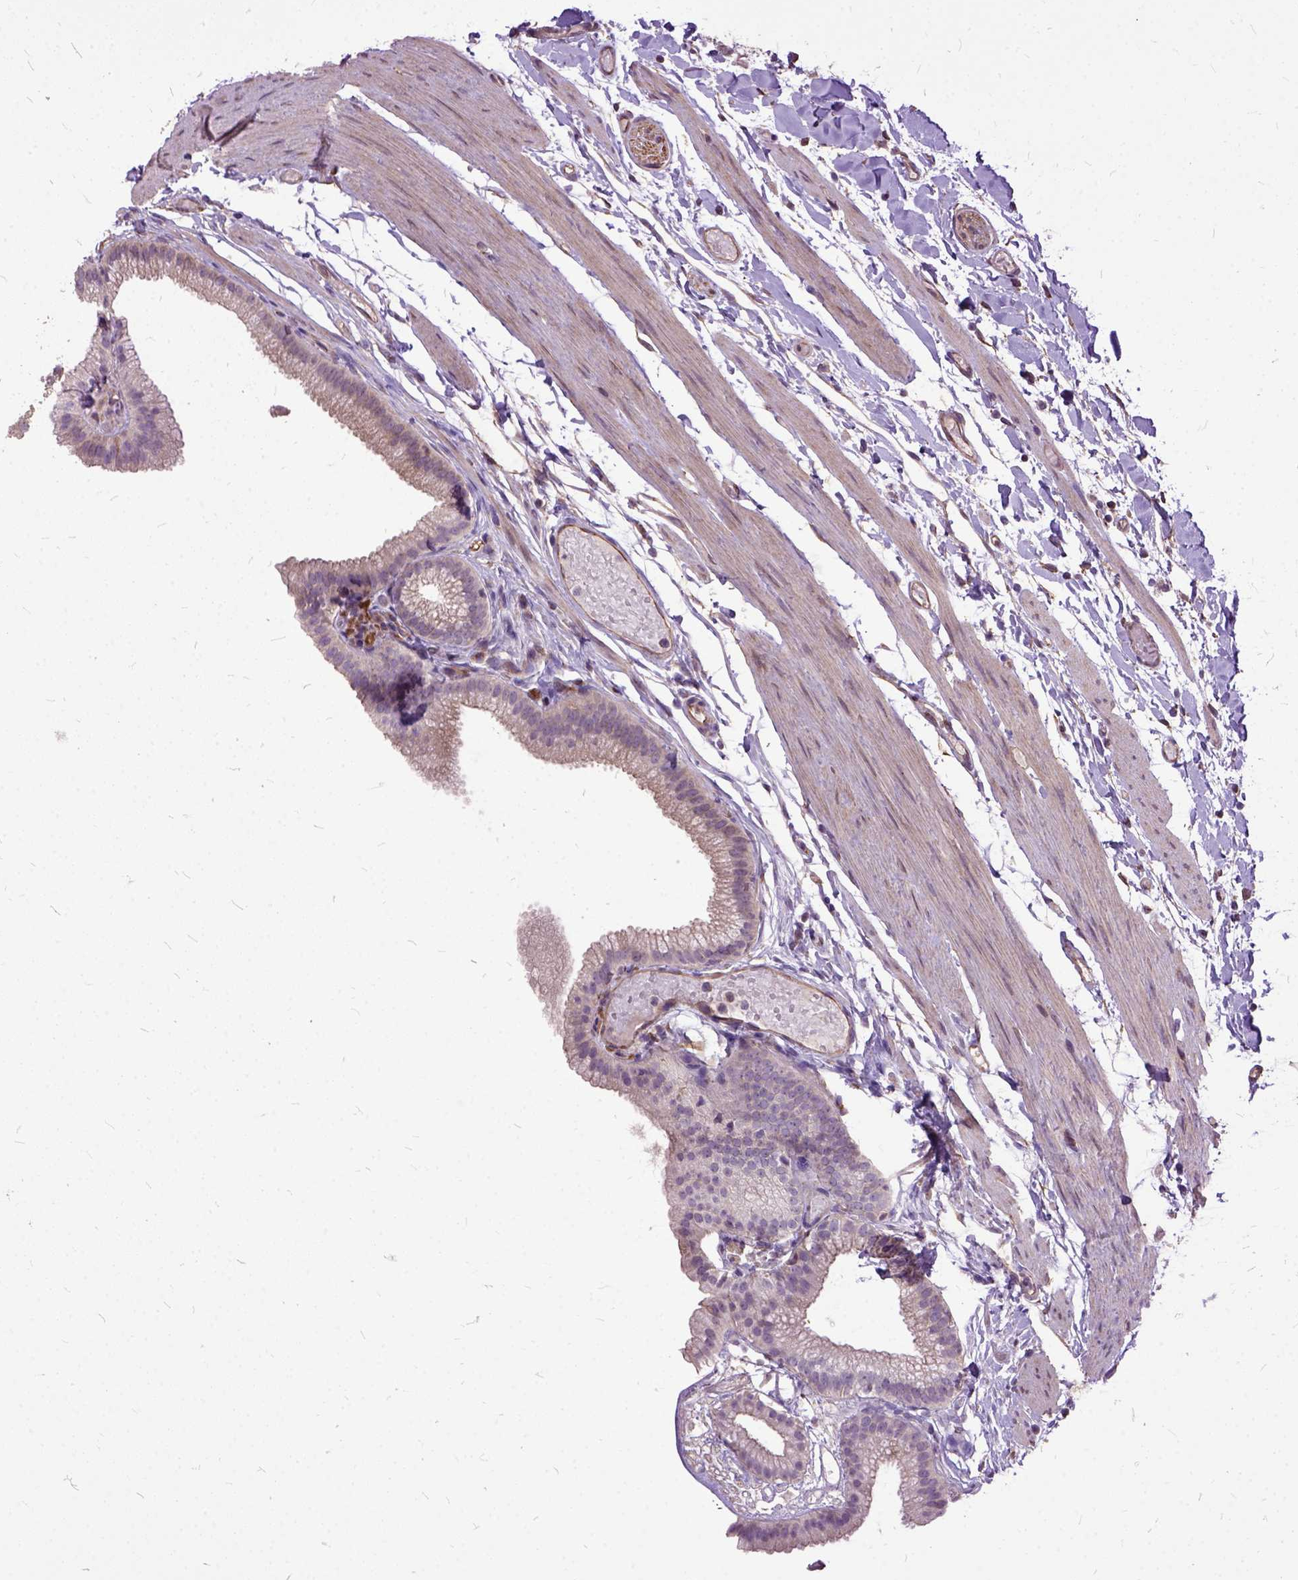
{"staining": {"intensity": "weak", "quantity": "25%-75%", "location": "cytoplasmic/membranous"}, "tissue": "gallbladder", "cell_type": "Glandular cells", "image_type": "normal", "snomed": [{"axis": "morphology", "description": "Normal tissue, NOS"}, {"axis": "topography", "description": "Gallbladder"}], "caption": "Gallbladder was stained to show a protein in brown. There is low levels of weak cytoplasmic/membranous positivity in approximately 25%-75% of glandular cells. Immunohistochemistry stains the protein of interest in brown and the nuclei are stained blue.", "gene": "AREG", "patient": {"sex": "female", "age": 45}}